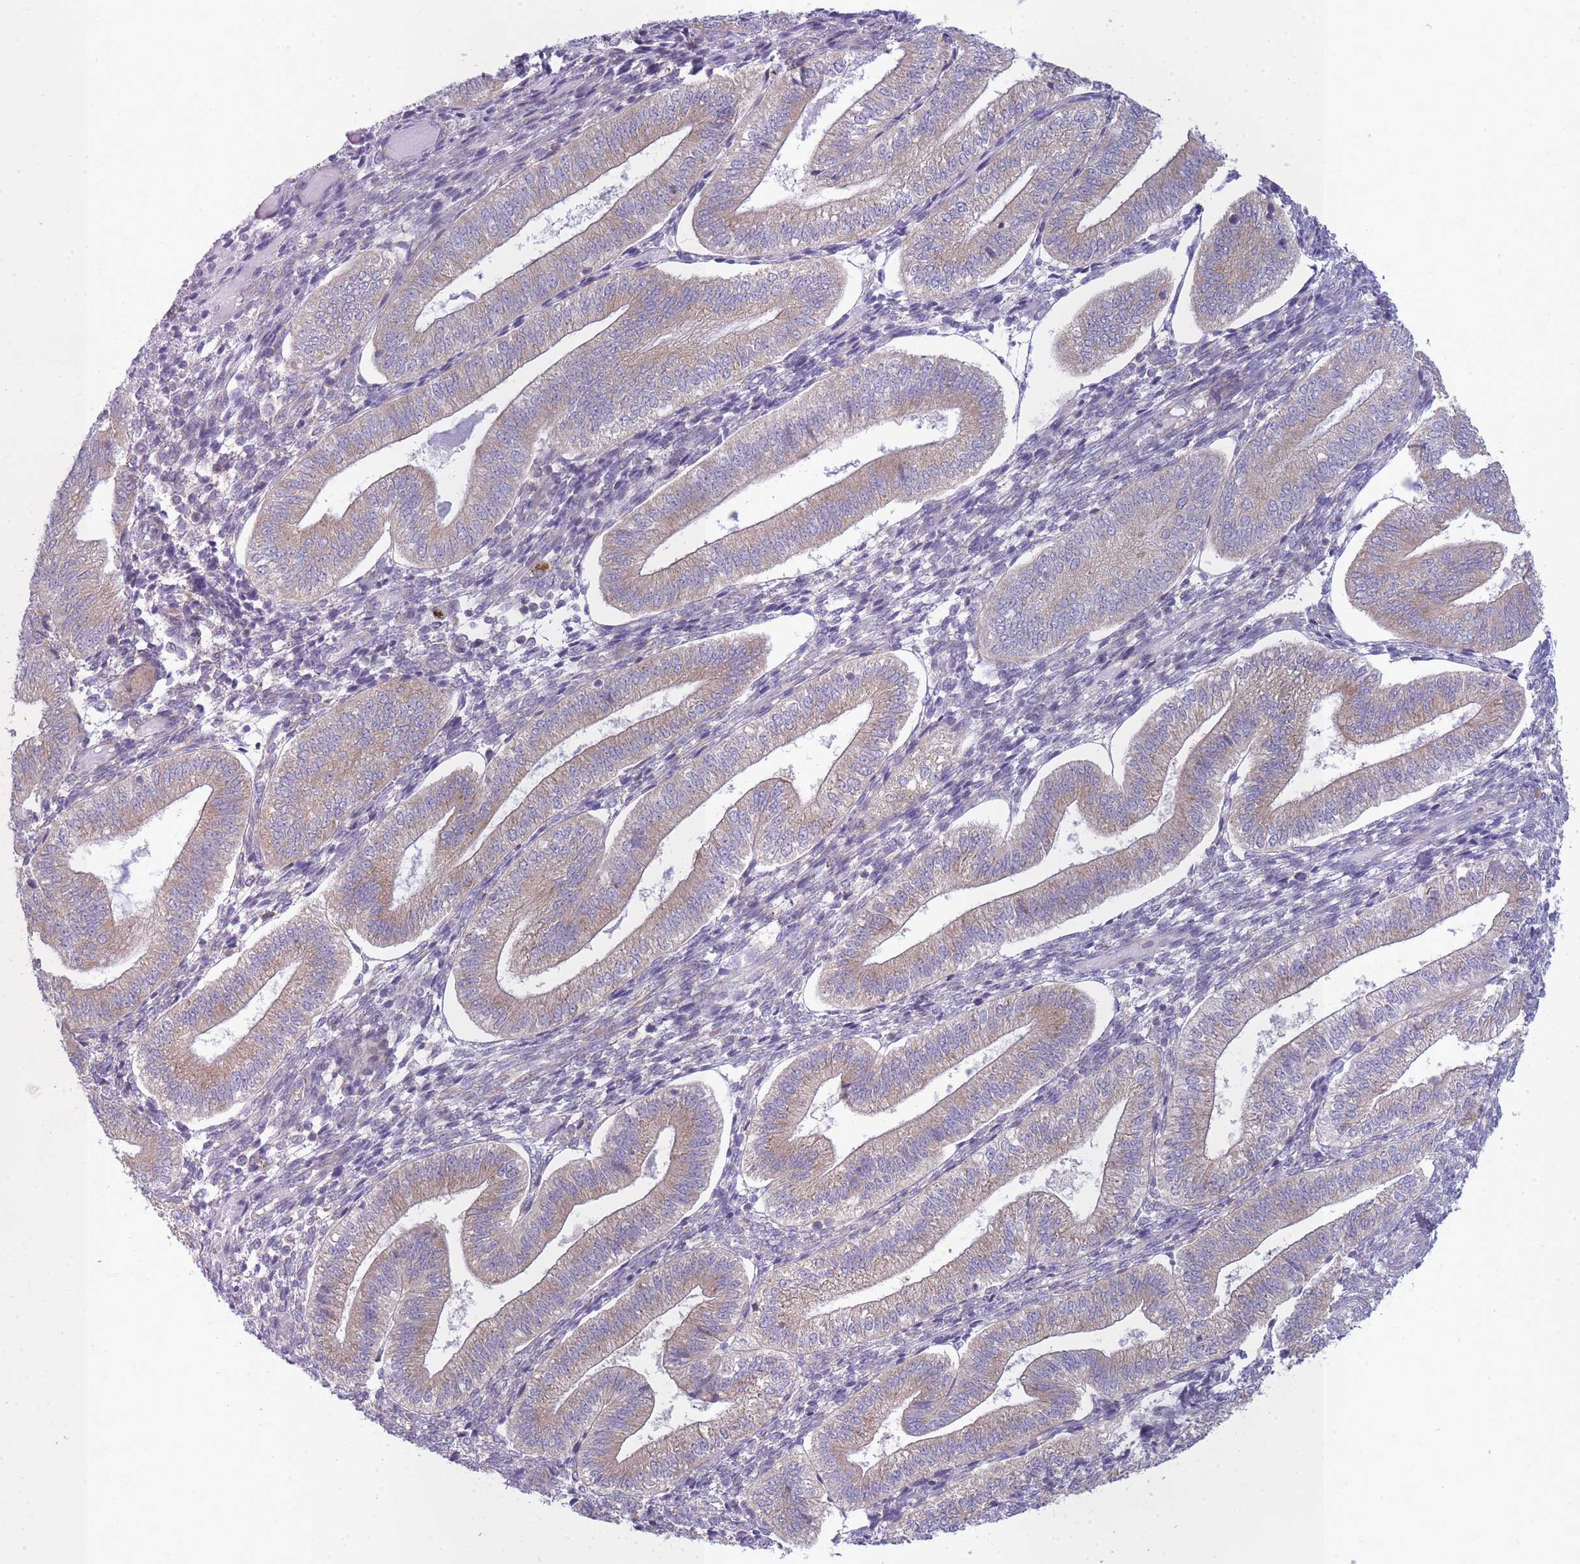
{"staining": {"intensity": "negative", "quantity": "none", "location": "none"}, "tissue": "endometrium", "cell_type": "Cells in endometrial stroma", "image_type": "normal", "snomed": [{"axis": "morphology", "description": "Normal tissue, NOS"}, {"axis": "topography", "description": "Endometrium"}], "caption": "DAB (3,3'-diaminobenzidine) immunohistochemical staining of benign endometrium reveals no significant expression in cells in endometrial stroma. (Stains: DAB (3,3'-diaminobenzidine) immunohistochemistry with hematoxylin counter stain, Microscopy: brightfield microscopy at high magnification).", "gene": "OR5L1", "patient": {"sex": "female", "age": 34}}